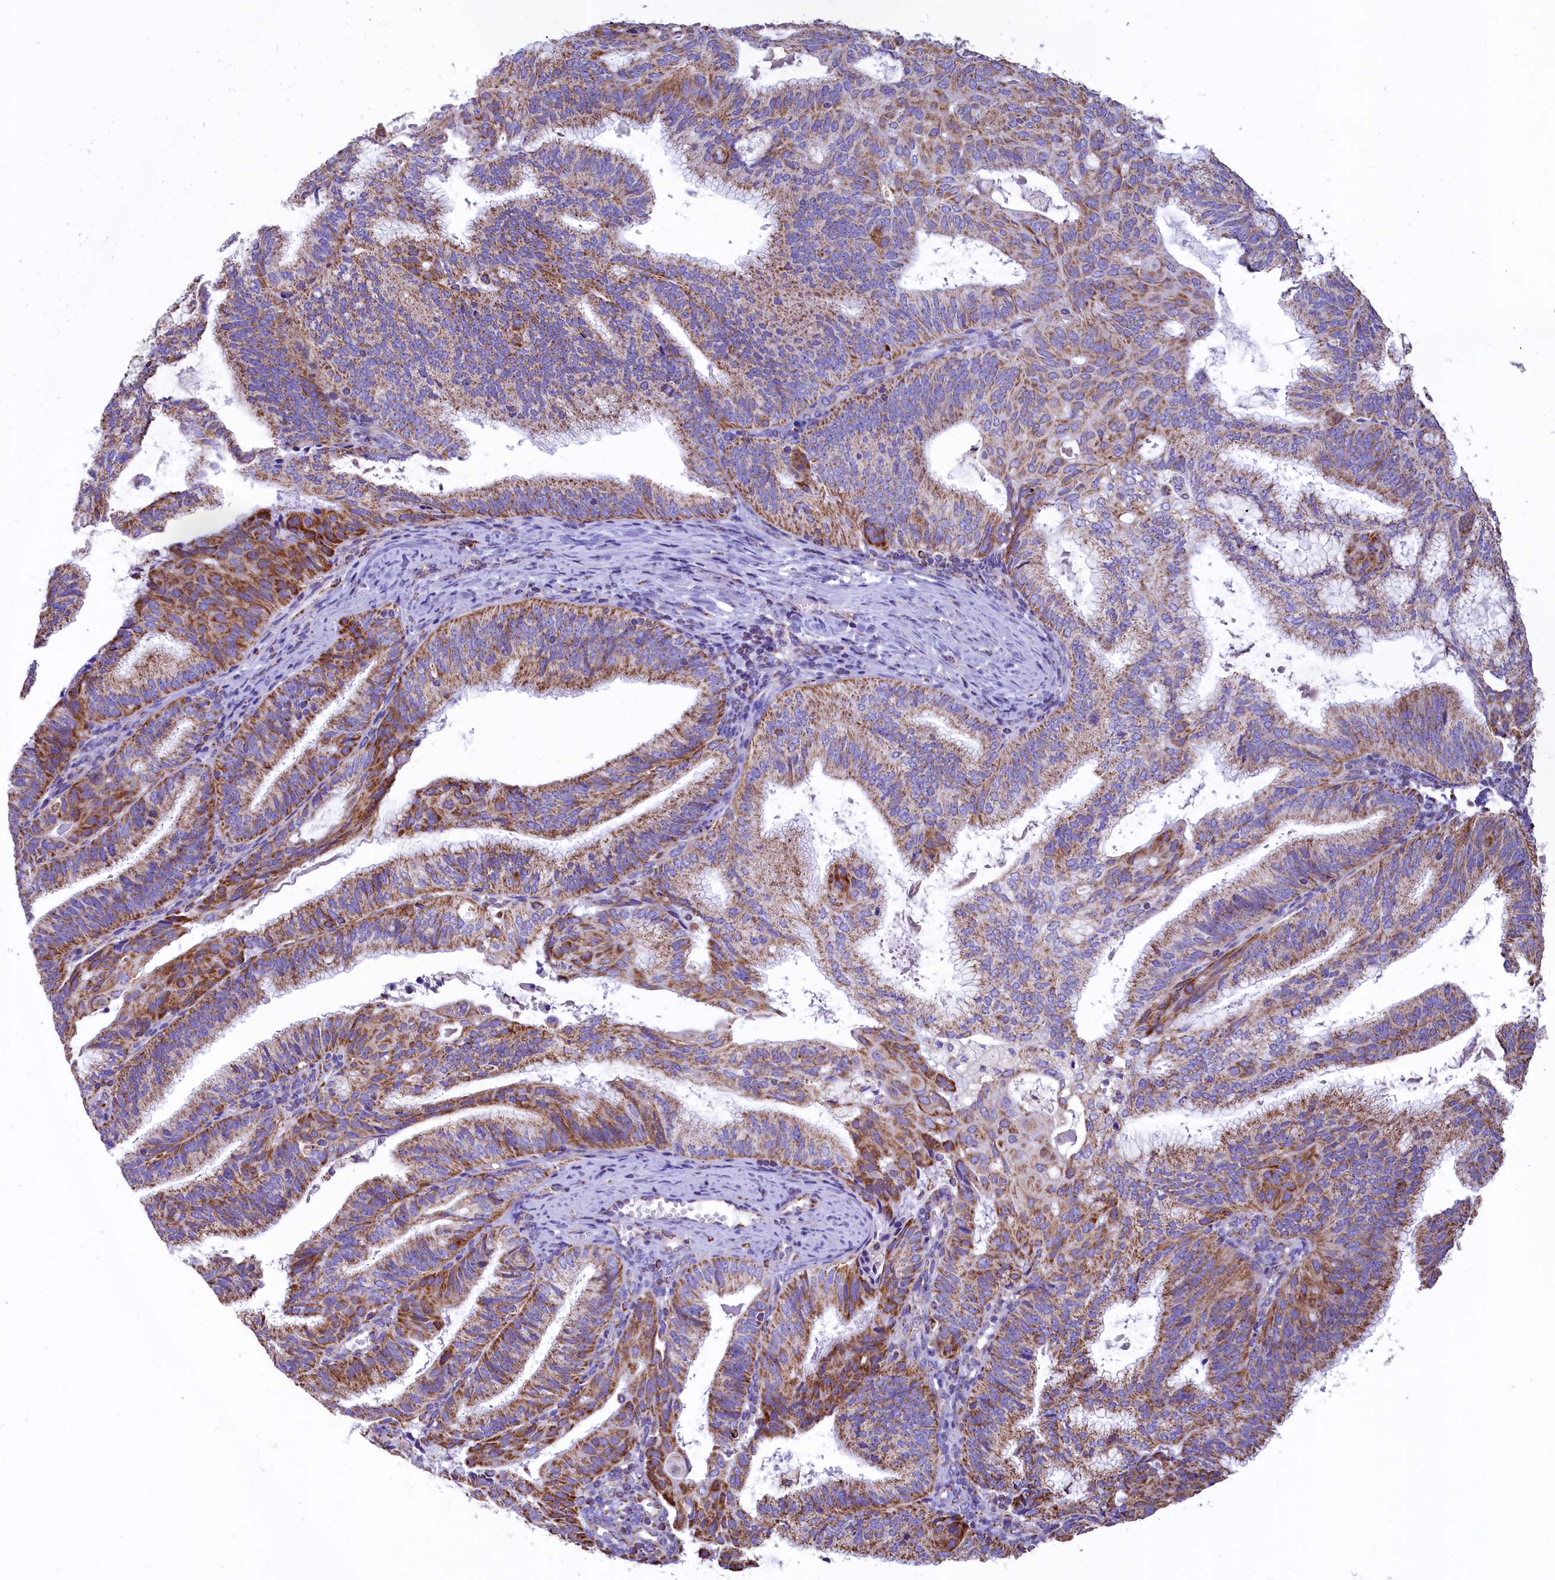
{"staining": {"intensity": "moderate", "quantity": ">75%", "location": "cytoplasmic/membranous"}, "tissue": "endometrial cancer", "cell_type": "Tumor cells", "image_type": "cancer", "snomed": [{"axis": "morphology", "description": "Adenocarcinoma, NOS"}, {"axis": "topography", "description": "Endometrium"}], "caption": "Endometrial cancer (adenocarcinoma) stained for a protein (brown) reveals moderate cytoplasmic/membranous positive staining in about >75% of tumor cells.", "gene": "IDH3A", "patient": {"sex": "female", "age": 49}}